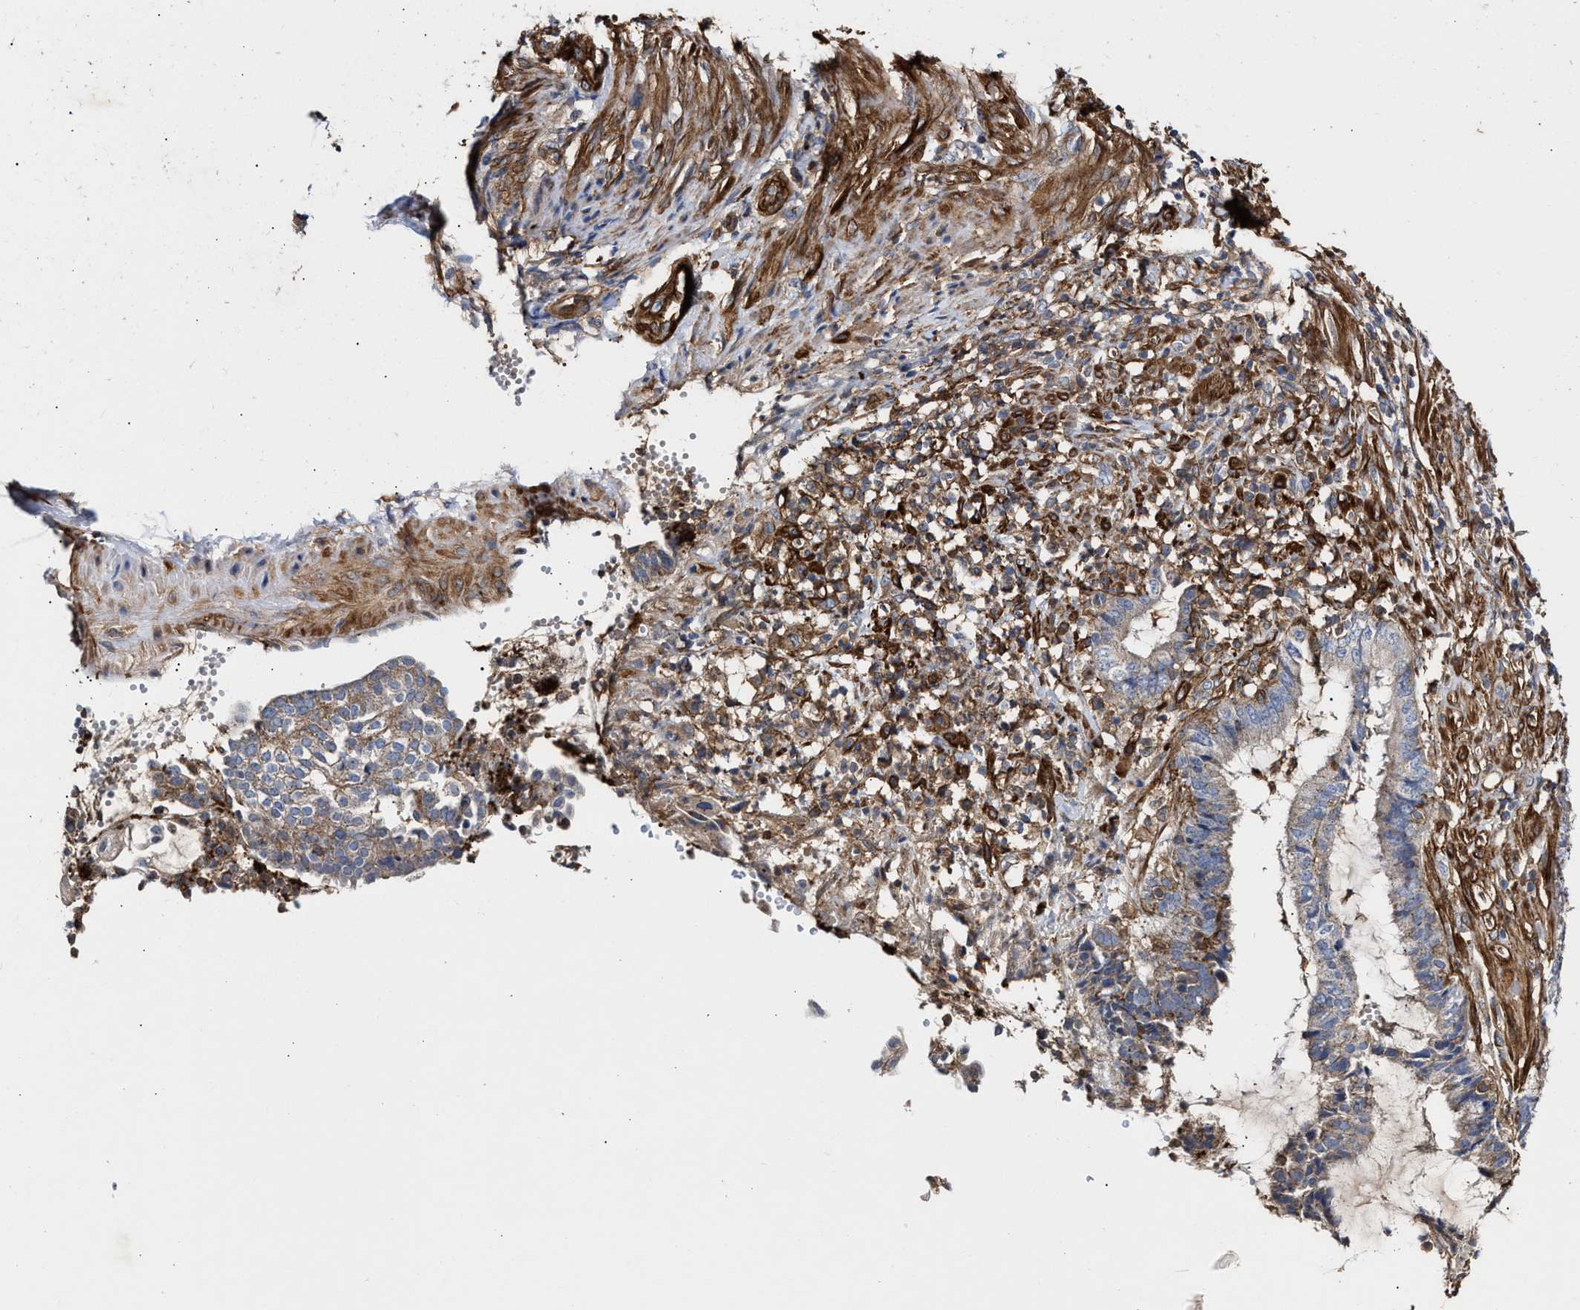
{"staining": {"intensity": "weak", "quantity": "<25%", "location": "cytoplasmic/membranous"}, "tissue": "endometrial cancer", "cell_type": "Tumor cells", "image_type": "cancer", "snomed": [{"axis": "morphology", "description": "Adenocarcinoma, NOS"}, {"axis": "topography", "description": "Endometrium"}], "caption": "Immunohistochemistry image of endometrial cancer stained for a protein (brown), which demonstrates no staining in tumor cells.", "gene": "HS3ST5", "patient": {"sex": "female", "age": 51}}